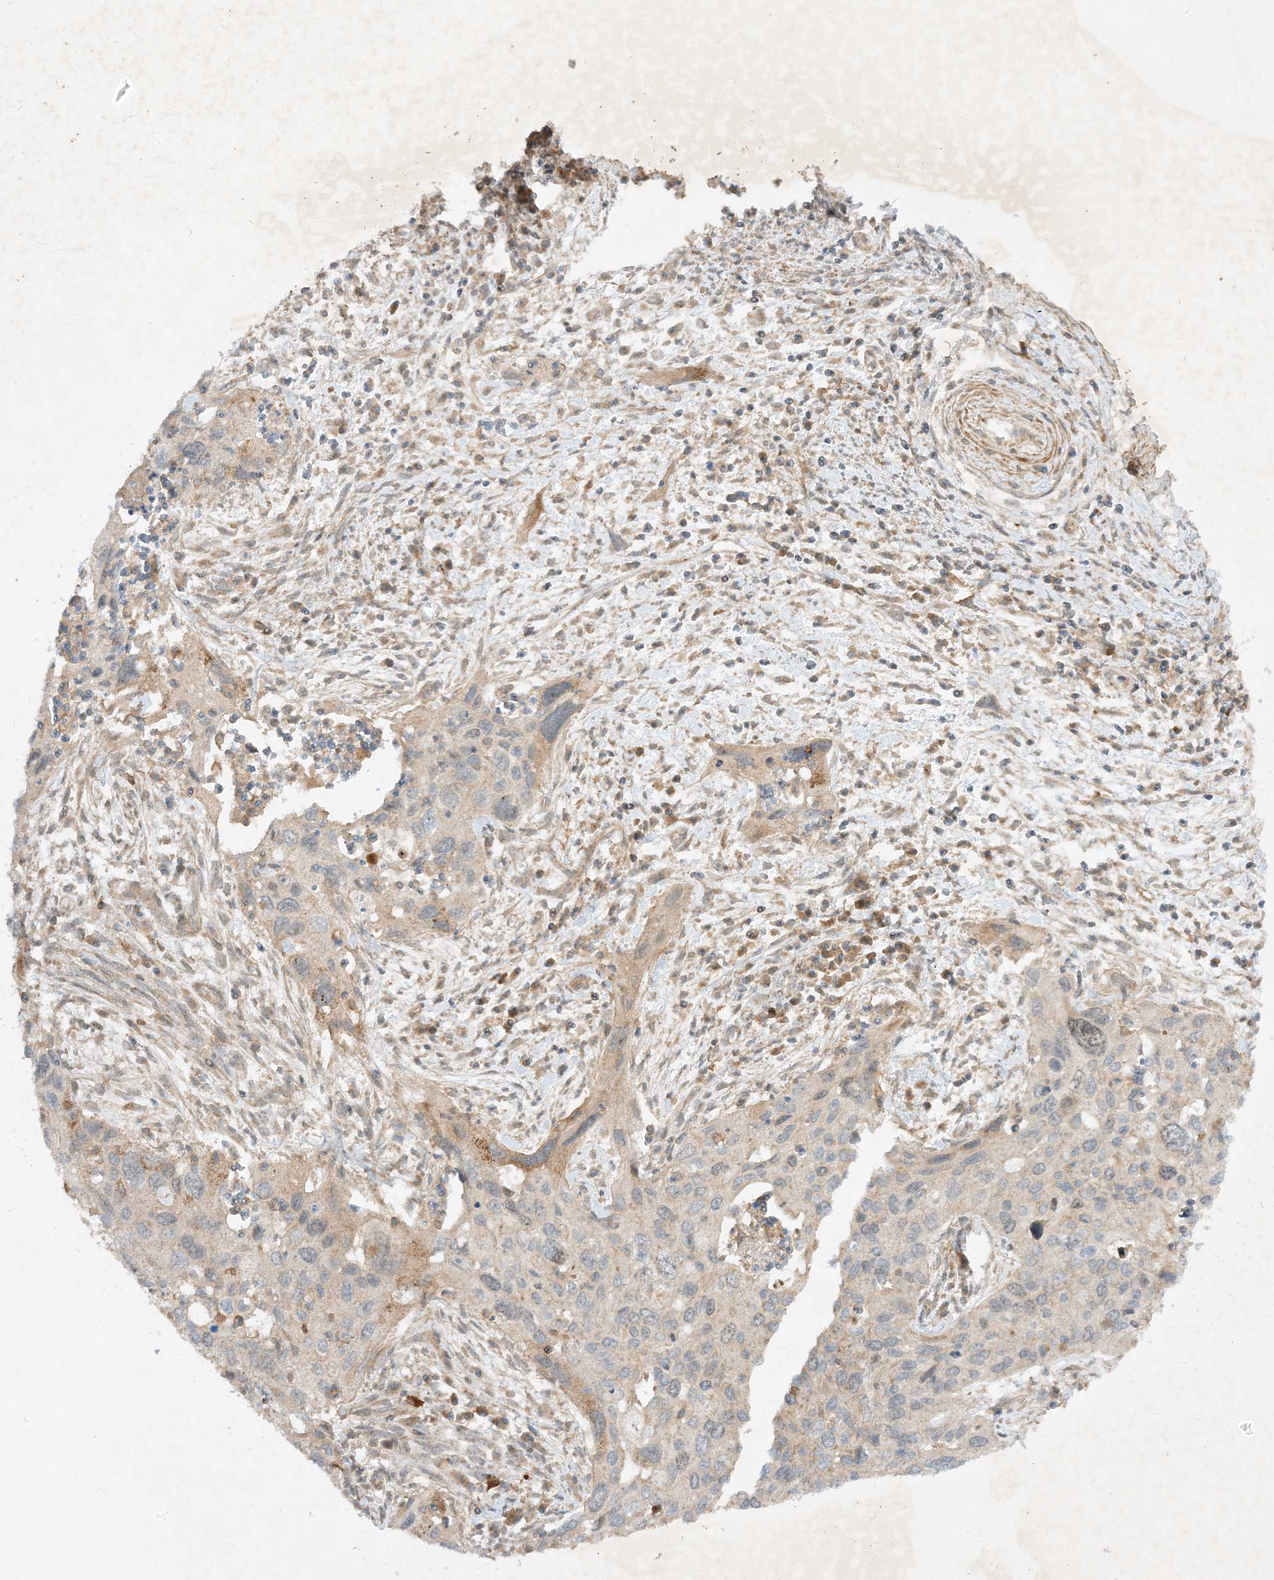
{"staining": {"intensity": "negative", "quantity": "none", "location": "none"}, "tissue": "cervical cancer", "cell_type": "Tumor cells", "image_type": "cancer", "snomed": [{"axis": "morphology", "description": "Squamous cell carcinoma, NOS"}, {"axis": "topography", "description": "Cervix"}], "caption": "Image shows no significant protein staining in tumor cells of cervical cancer.", "gene": "XRN1", "patient": {"sex": "female", "age": 55}}